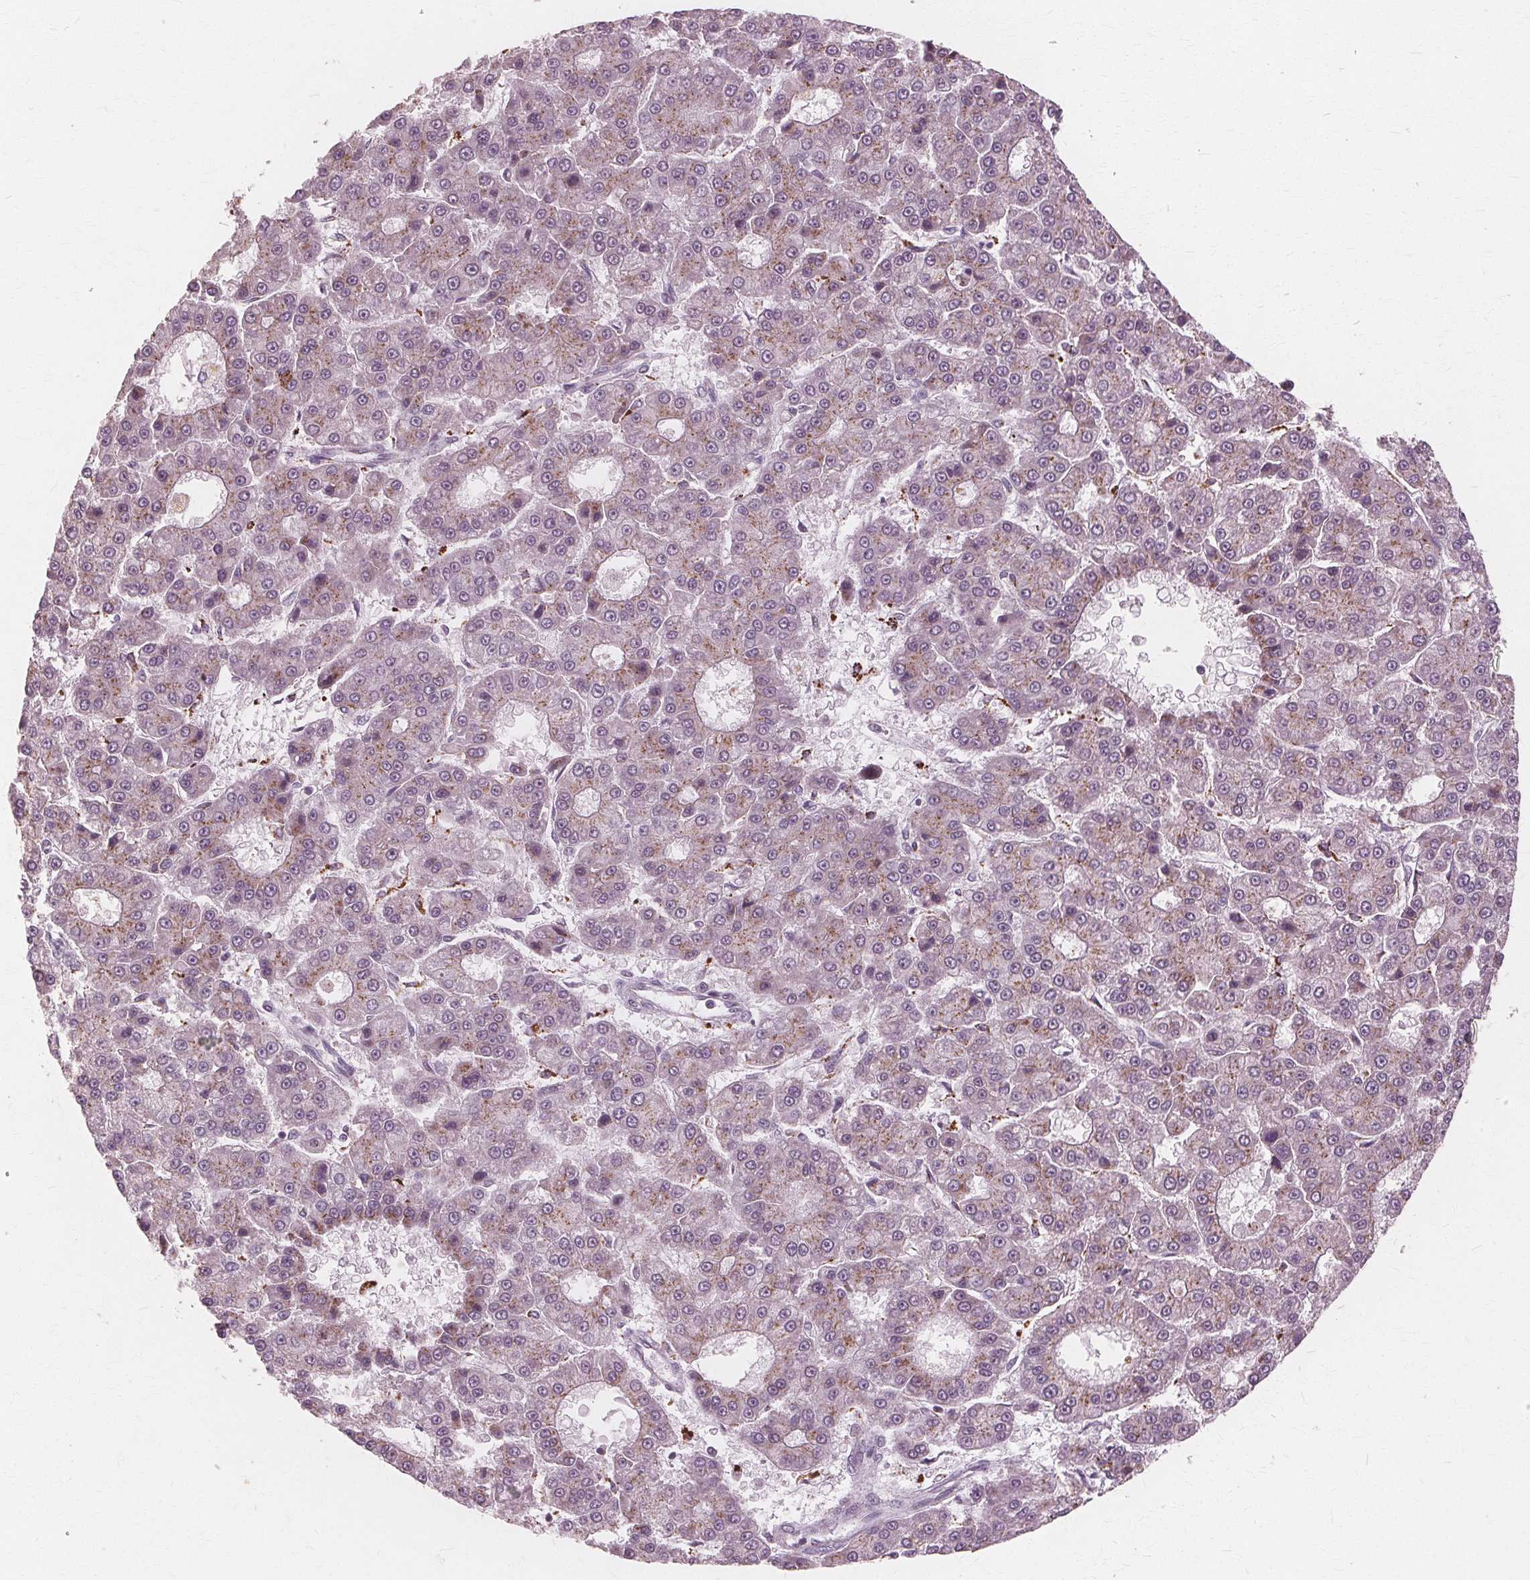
{"staining": {"intensity": "weak", "quantity": "25%-75%", "location": "cytoplasmic/membranous"}, "tissue": "liver cancer", "cell_type": "Tumor cells", "image_type": "cancer", "snomed": [{"axis": "morphology", "description": "Carcinoma, Hepatocellular, NOS"}, {"axis": "topography", "description": "Liver"}], "caption": "There is low levels of weak cytoplasmic/membranous positivity in tumor cells of liver hepatocellular carcinoma, as demonstrated by immunohistochemical staining (brown color).", "gene": "DNASE2", "patient": {"sex": "male", "age": 70}}